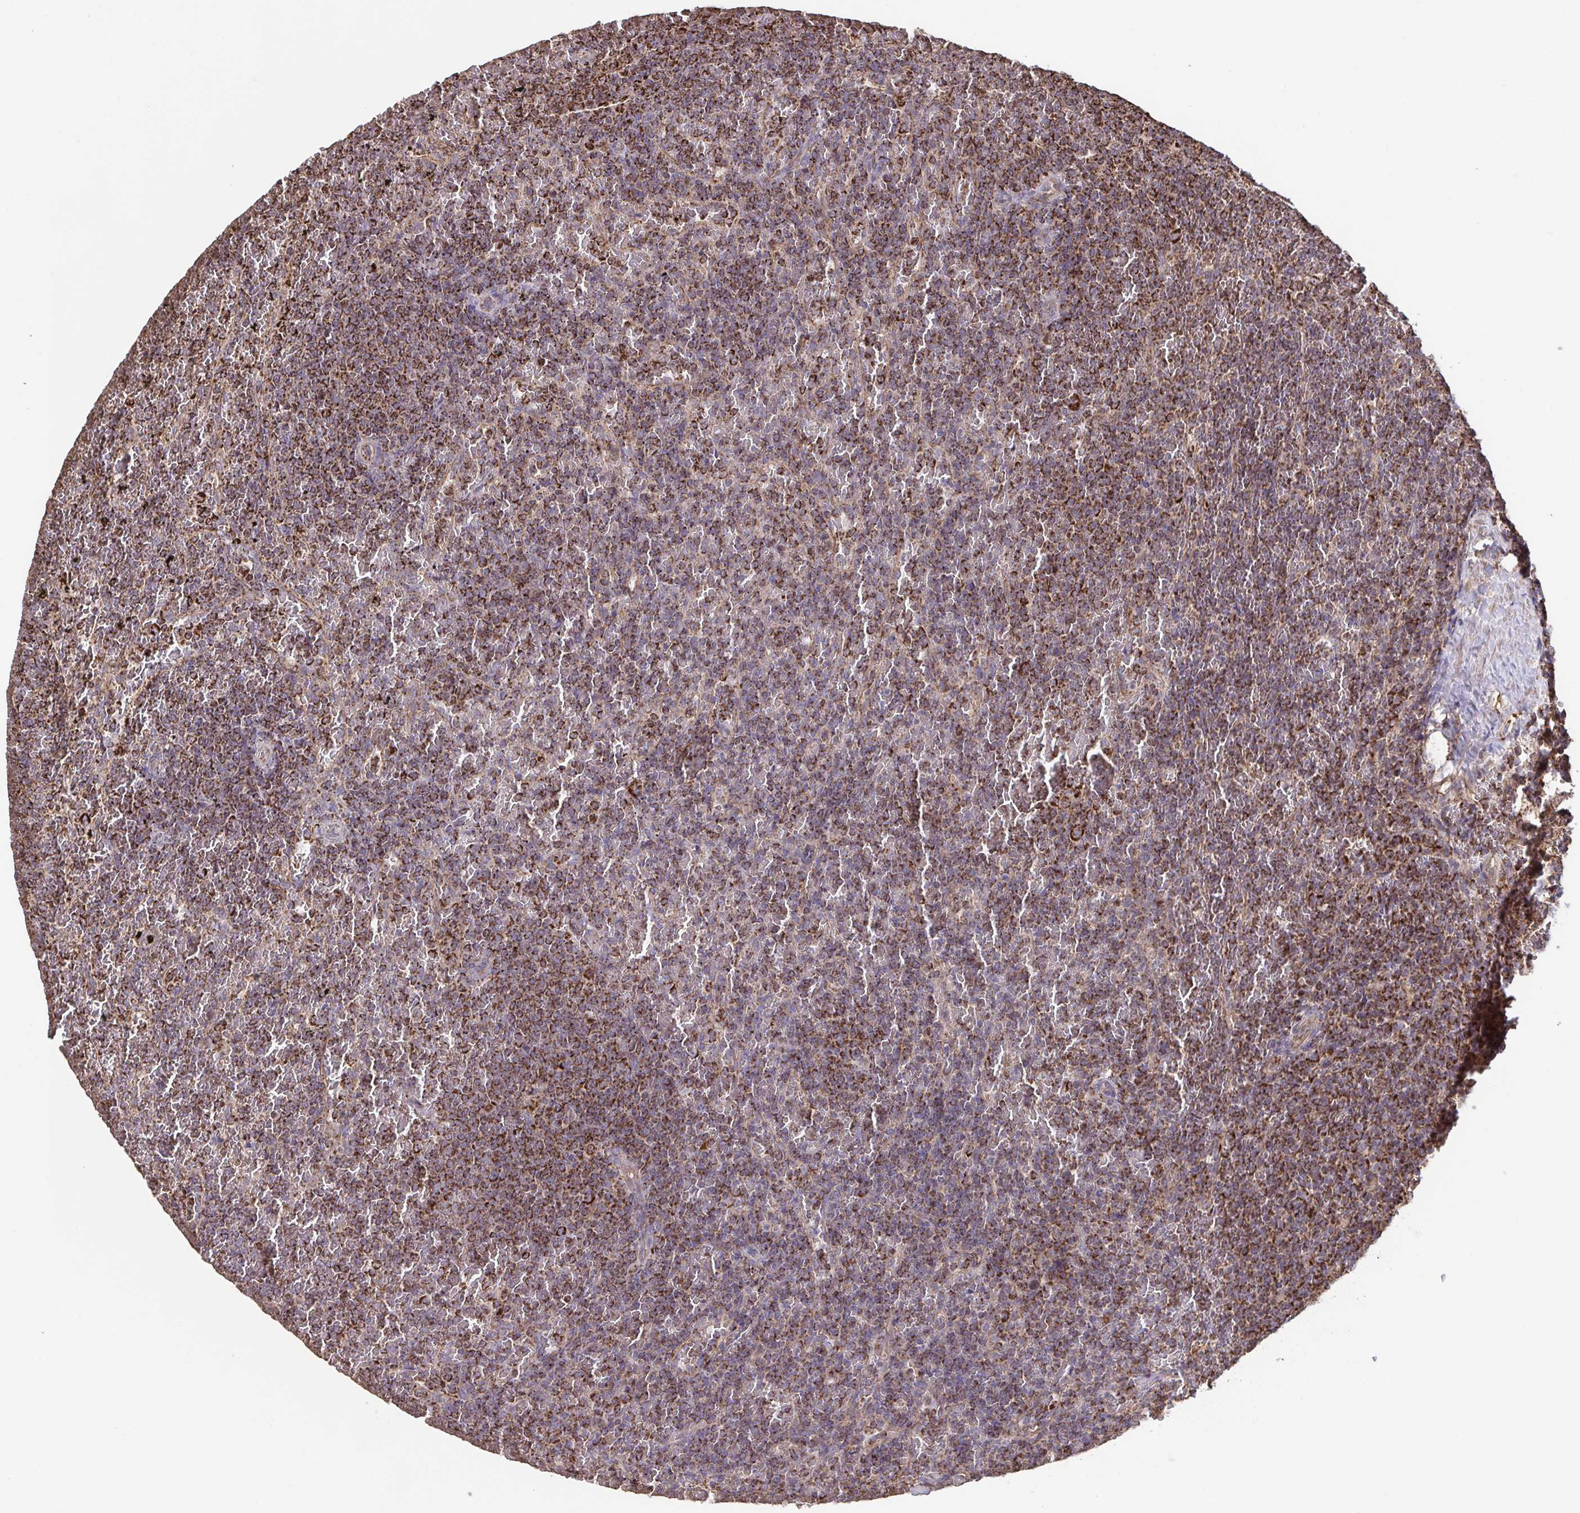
{"staining": {"intensity": "moderate", "quantity": "25%-75%", "location": "cytoplasmic/membranous"}, "tissue": "lymphoma", "cell_type": "Tumor cells", "image_type": "cancer", "snomed": [{"axis": "morphology", "description": "Malignant lymphoma, non-Hodgkin's type, Low grade"}, {"axis": "topography", "description": "Spleen"}], "caption": "Immunohistochemistry (DAB) staining of low-grade malignant lymphoma, non-Hodgkin's type demonstrates moderate cytoplasmic/membranous protein expression in approximately 25%-75% of tumor cells.", "gene": "DIP2B", "patient": {"sex": "female", "age": 77}}